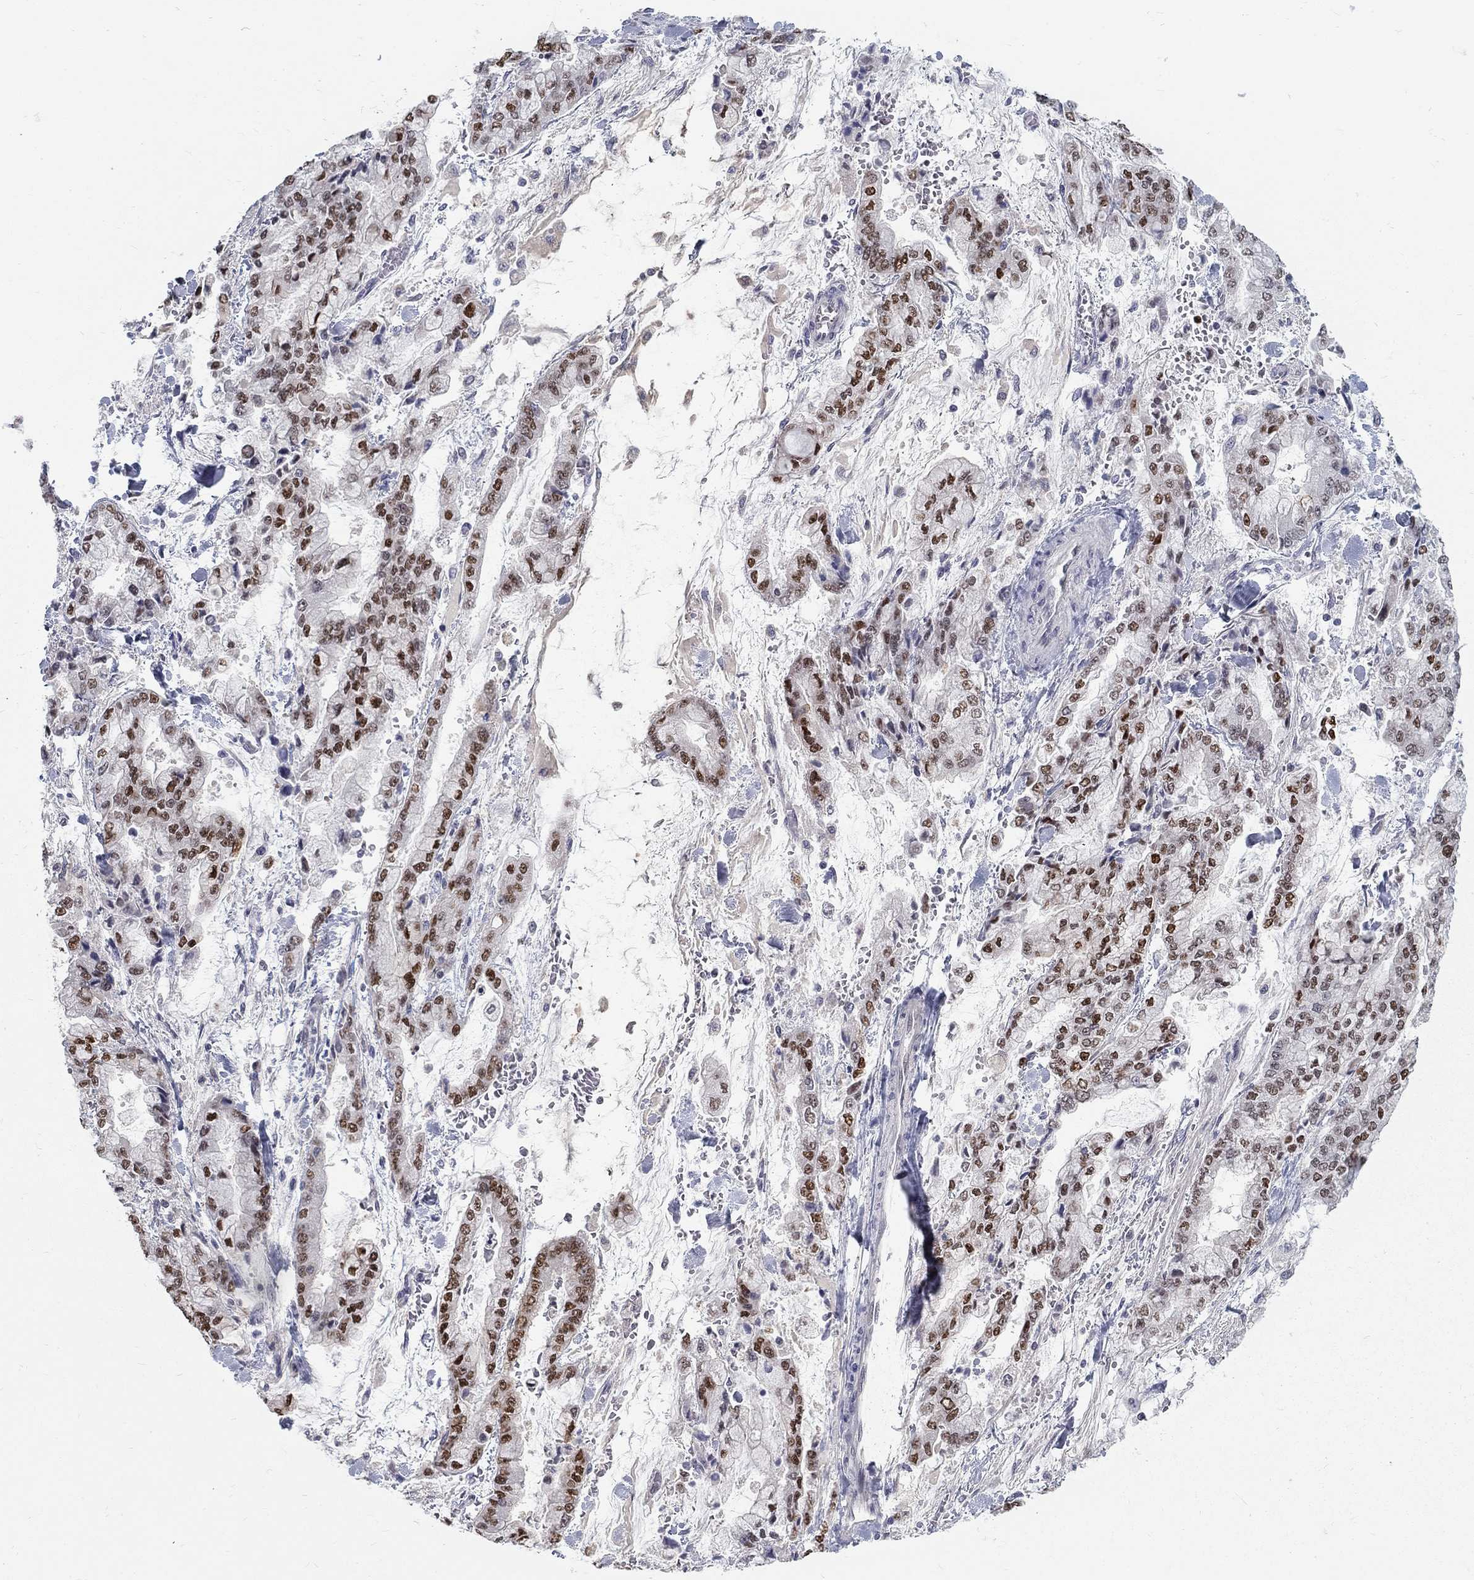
{"staining": {"intensity": "strong", "quantity": "25%-75%", "location": "nuclear"}, "tissue": "stomach cancer", "cell_type": "Tumor cells", "image_type": "cancer", "snomed": [{"axis": "morphology", "description": "Normal tissue, NOS"}, {"axis": "morphology", "description": "Adenocarcinoma, NOS"}, {"axis": "topography", "description": "Stomach, upper"}, {"axis": "topography", "description": "Stomach"}], "caption": "Protein staining by immunohistochemistry (IHC) demonstrates strong nuclear positivity in approximately 25%-75% of tumor cells in adenocarcinoma (stomach). The staining was performed using DAB to visualize the protein expression in brown, while the nuclei were stained in blue with hematoxylin (Magnification: 20x).", "gene": "GCFC2", "patient": {"sex": "male", "age": 76}}